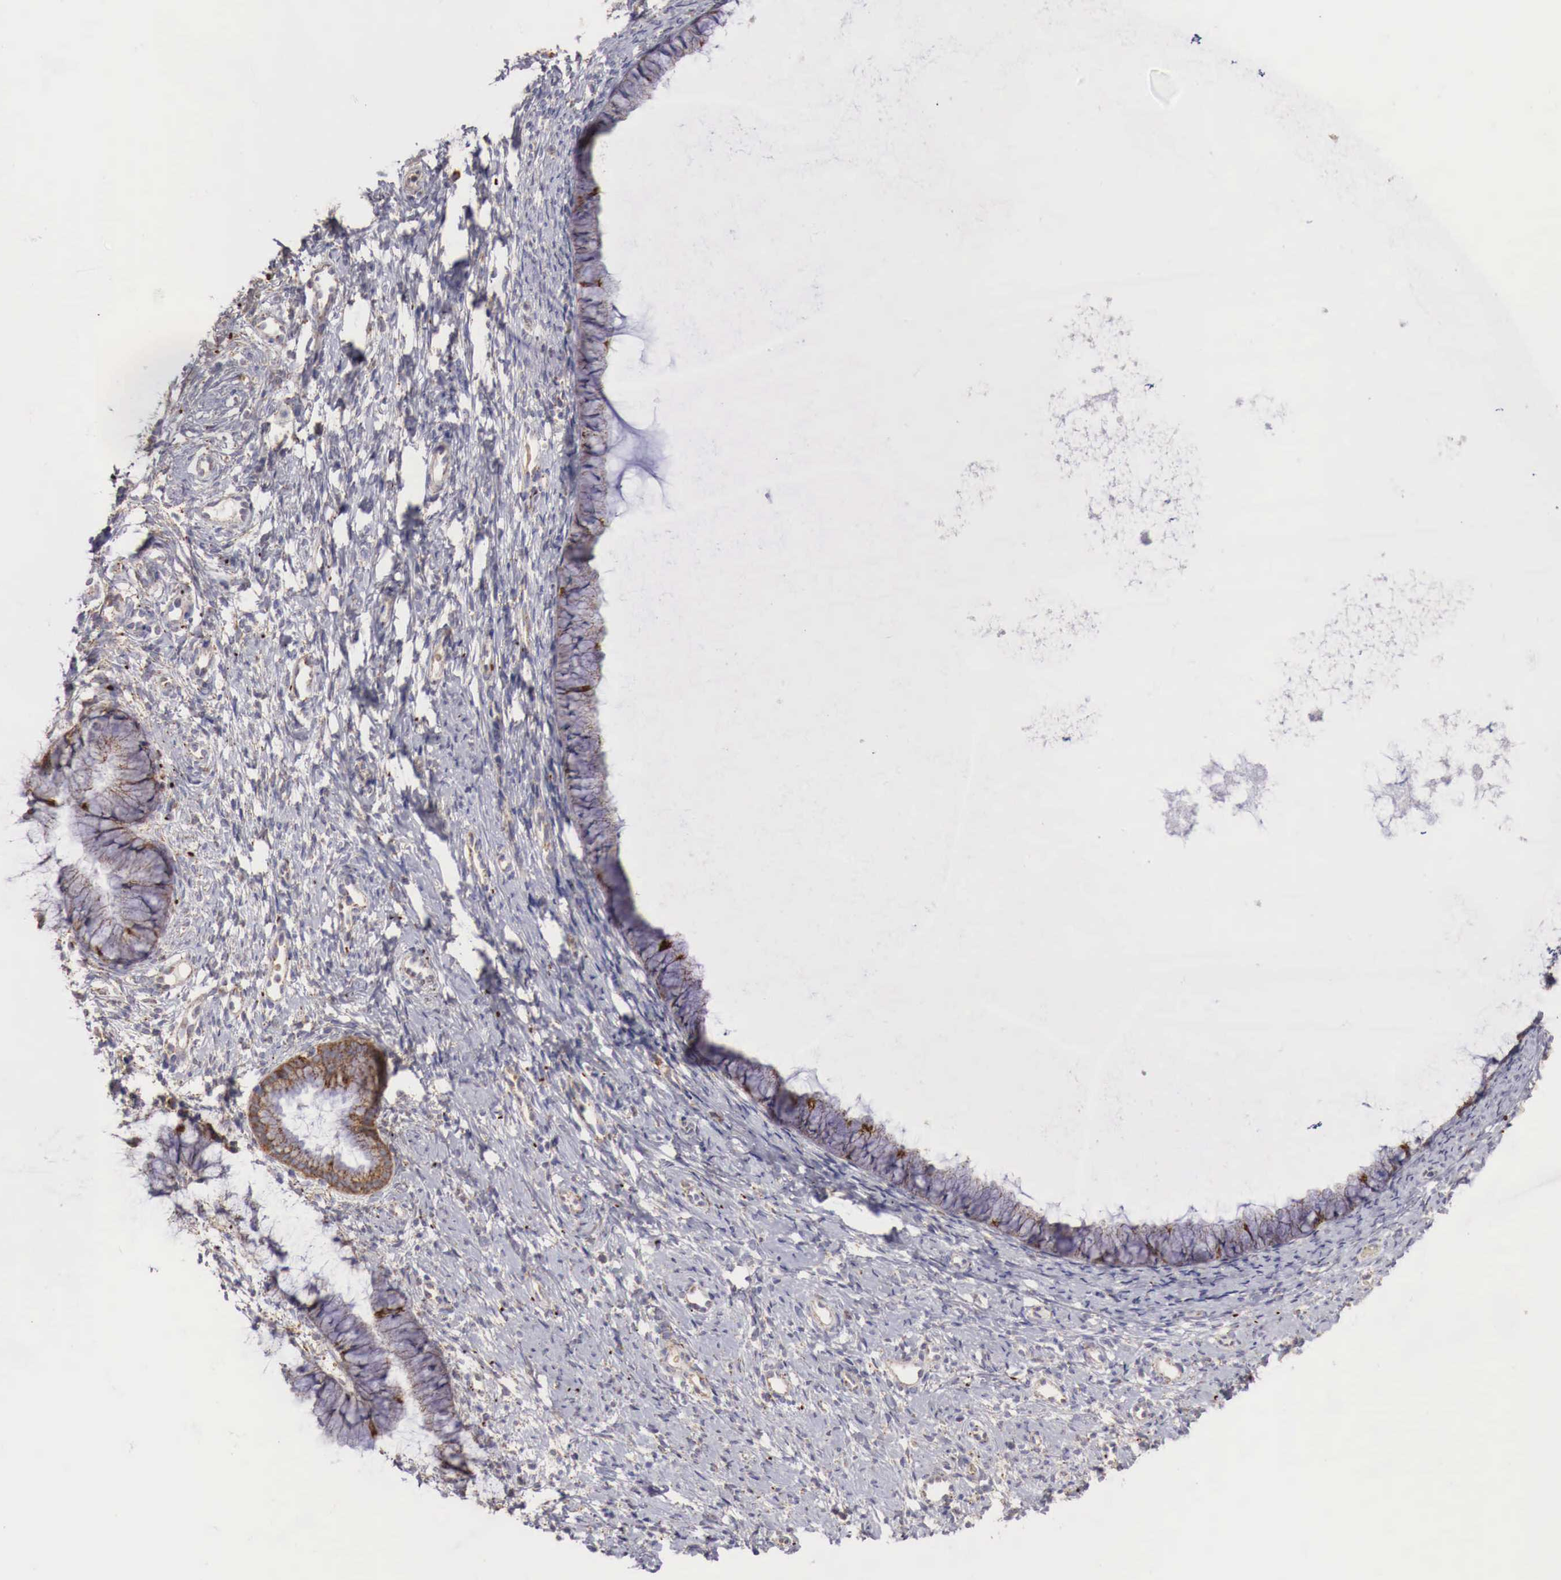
{"staining": {"intensity": "weak", "quantity": "25%-75%", "location": "cytoplasmic/membranous"}, "tissue": "cervix", "cell_type": "Glandular cells", "image_type": "normal", "snomed": [{"axis": "morphology", "description": "Normal tissue, NOS"}, {"axis": "topography", "description": "Cervix"}], "caption": "This is an image of immunohistochemistry (IHC) staining of unremarkable cervix, which shows weak staining in the cytoplasmic/membranous of glandular cells.", "gene": "XPNPEP3", "patient": {"sex": "female", "age": 82}}